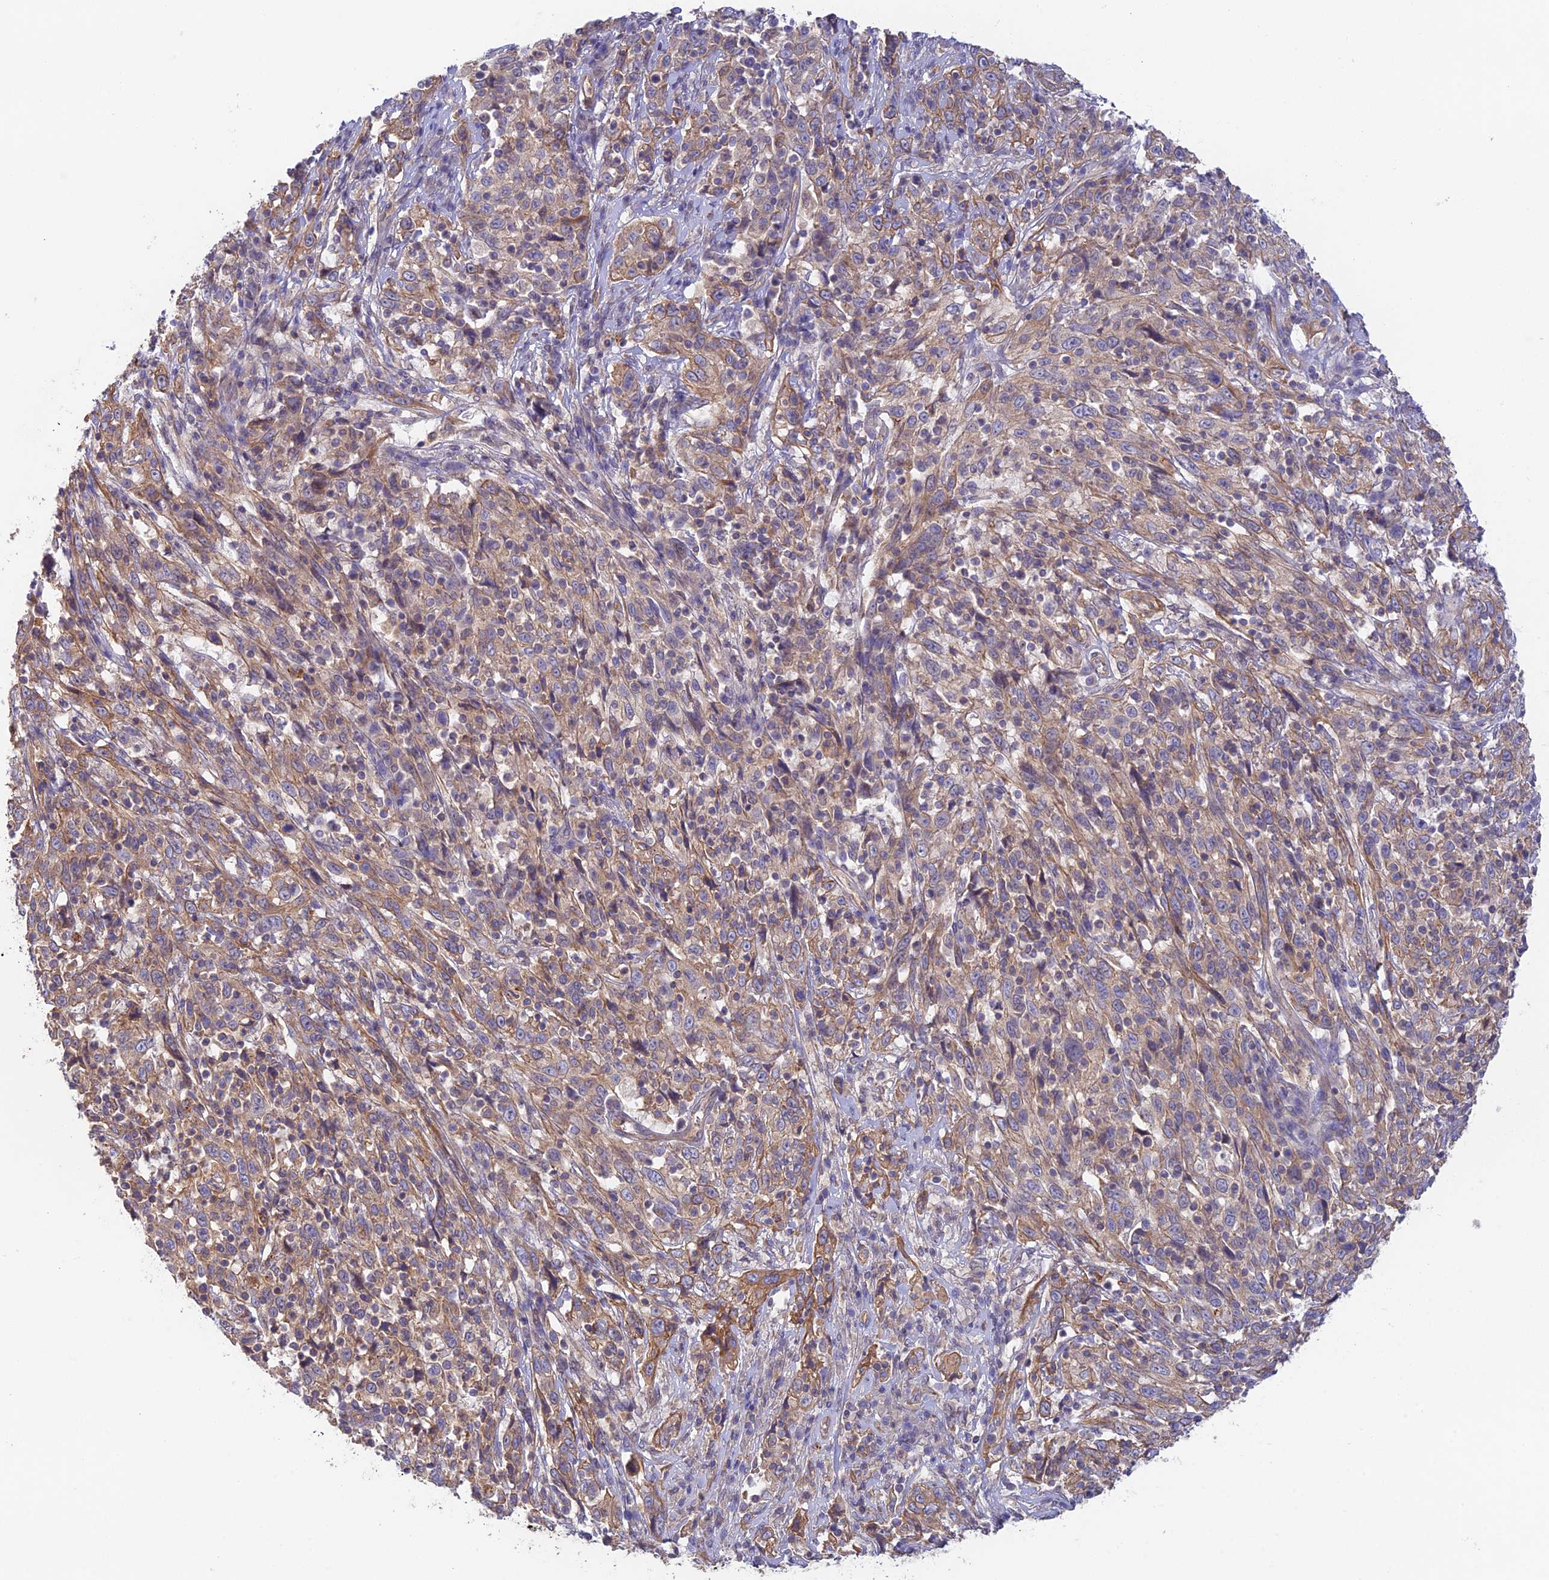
{"staining": {"intensity": "weak", "quantity": "25%-75%", "location": "cytoplasmic/membranous"}, "tissue": "cervical cancer", "cell_type": "Tumor cells", "image_type": "cancer", "snomed": [{"axis": "morphology", "description": "Squamous cell carcinoma, NOS"}, {"axis": "topography", "description": "Cervix"}], "caption": "A brown stain highlights weak cytoplasmic/membranous staining of a protein in human cervical cancer tumor cells.", "gene": "MYO9A", "patient": {"sex": "female", "age": 46}}